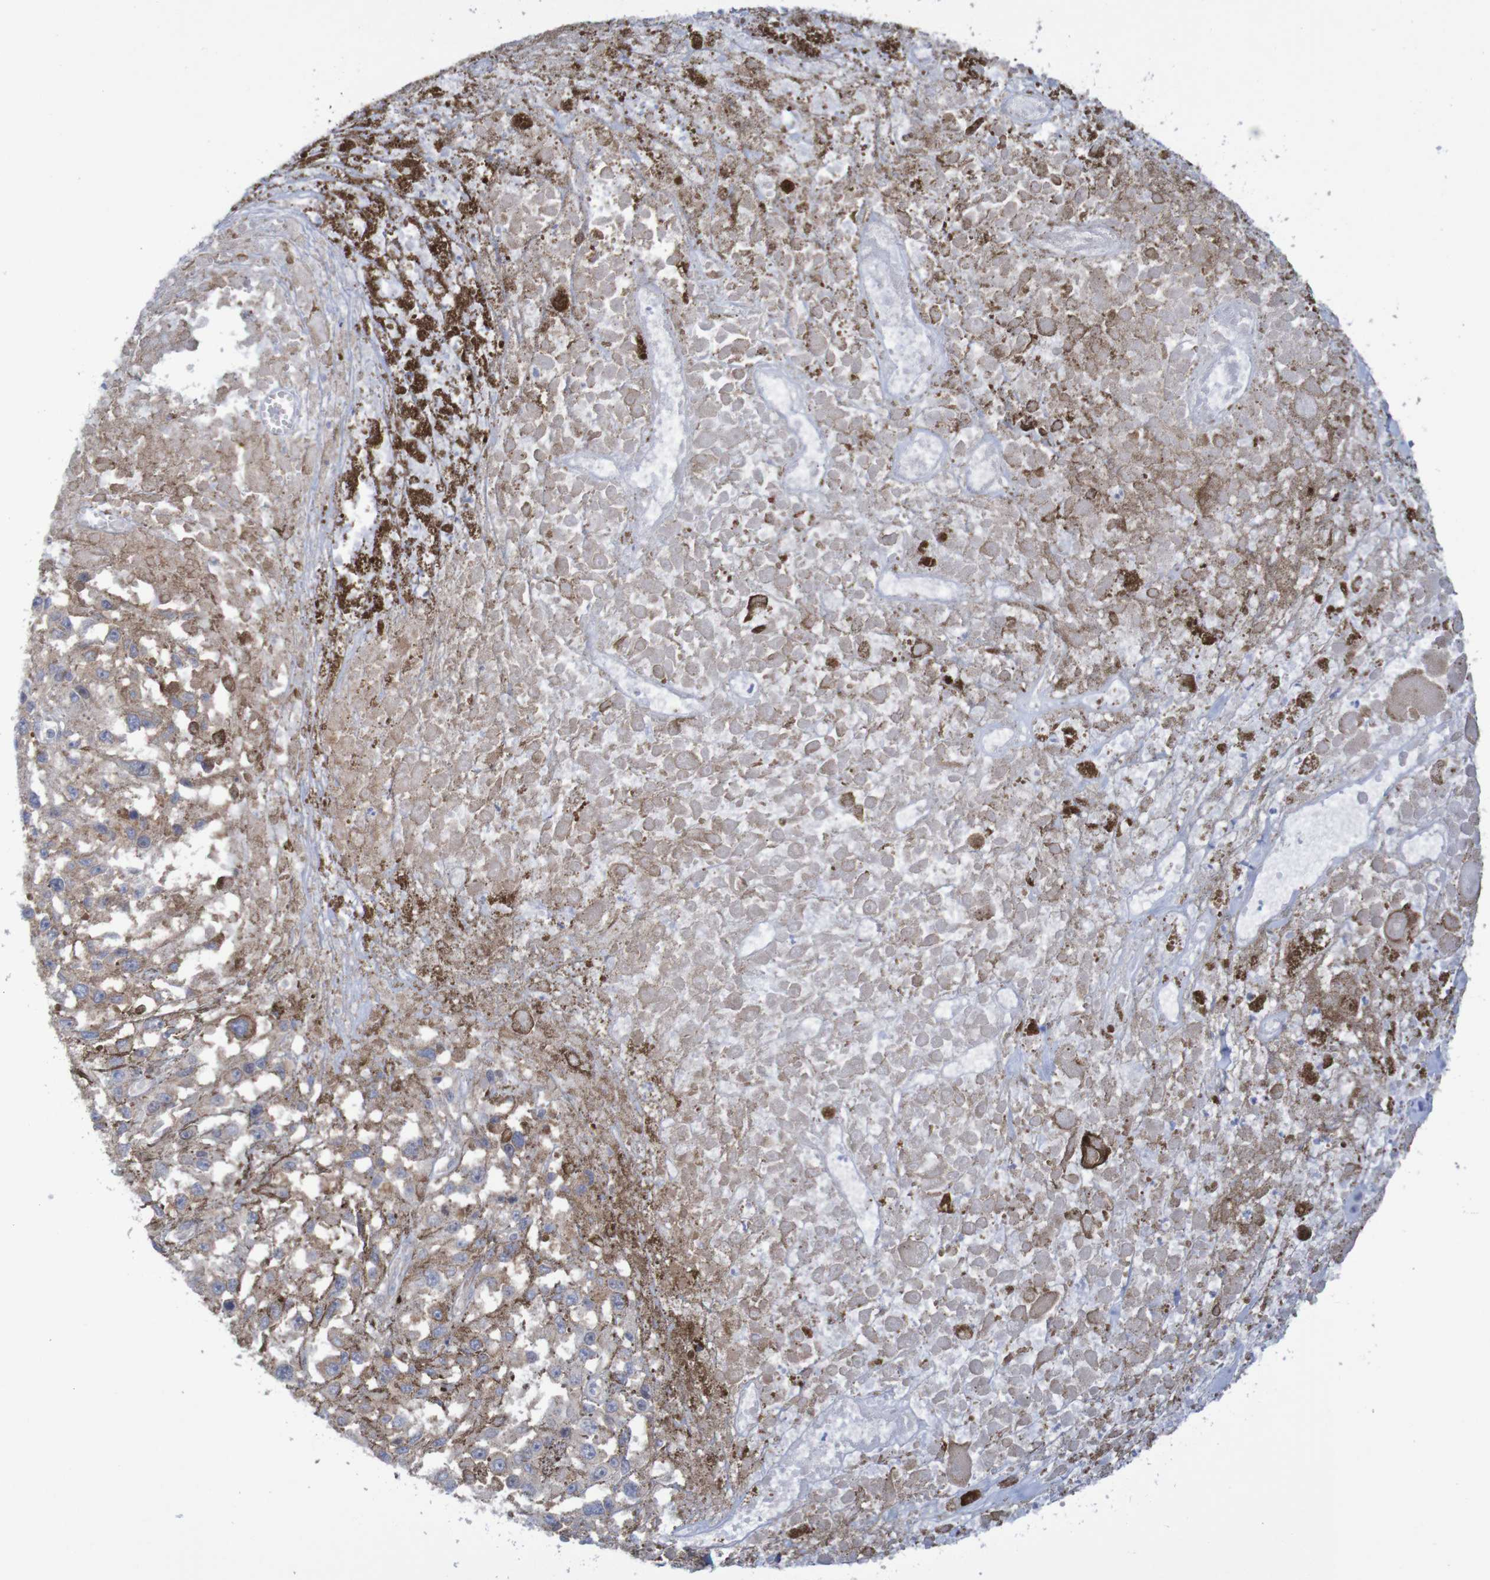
{"staining": {"intensity": "weak", "quantity": ">75%", "location": "cytoplasmic/membranous"}, "tissue": "melanoma", "cell_type": "Tumor cells", "image_type": "cancer", "snomed": [{"axis": "morphology", "description": "Malignant melanoma, Metastatic site"}, {"axis": "topography", "description": "Lymph node"}], "caption": "Immunohistochemical staining of human melanoma exhibits low levels of weak cytoplasmic/membranous staining in about >75% of tumor cells.", "gene": "LRRC47", "patient": {"sex": "male", "age": 59}}